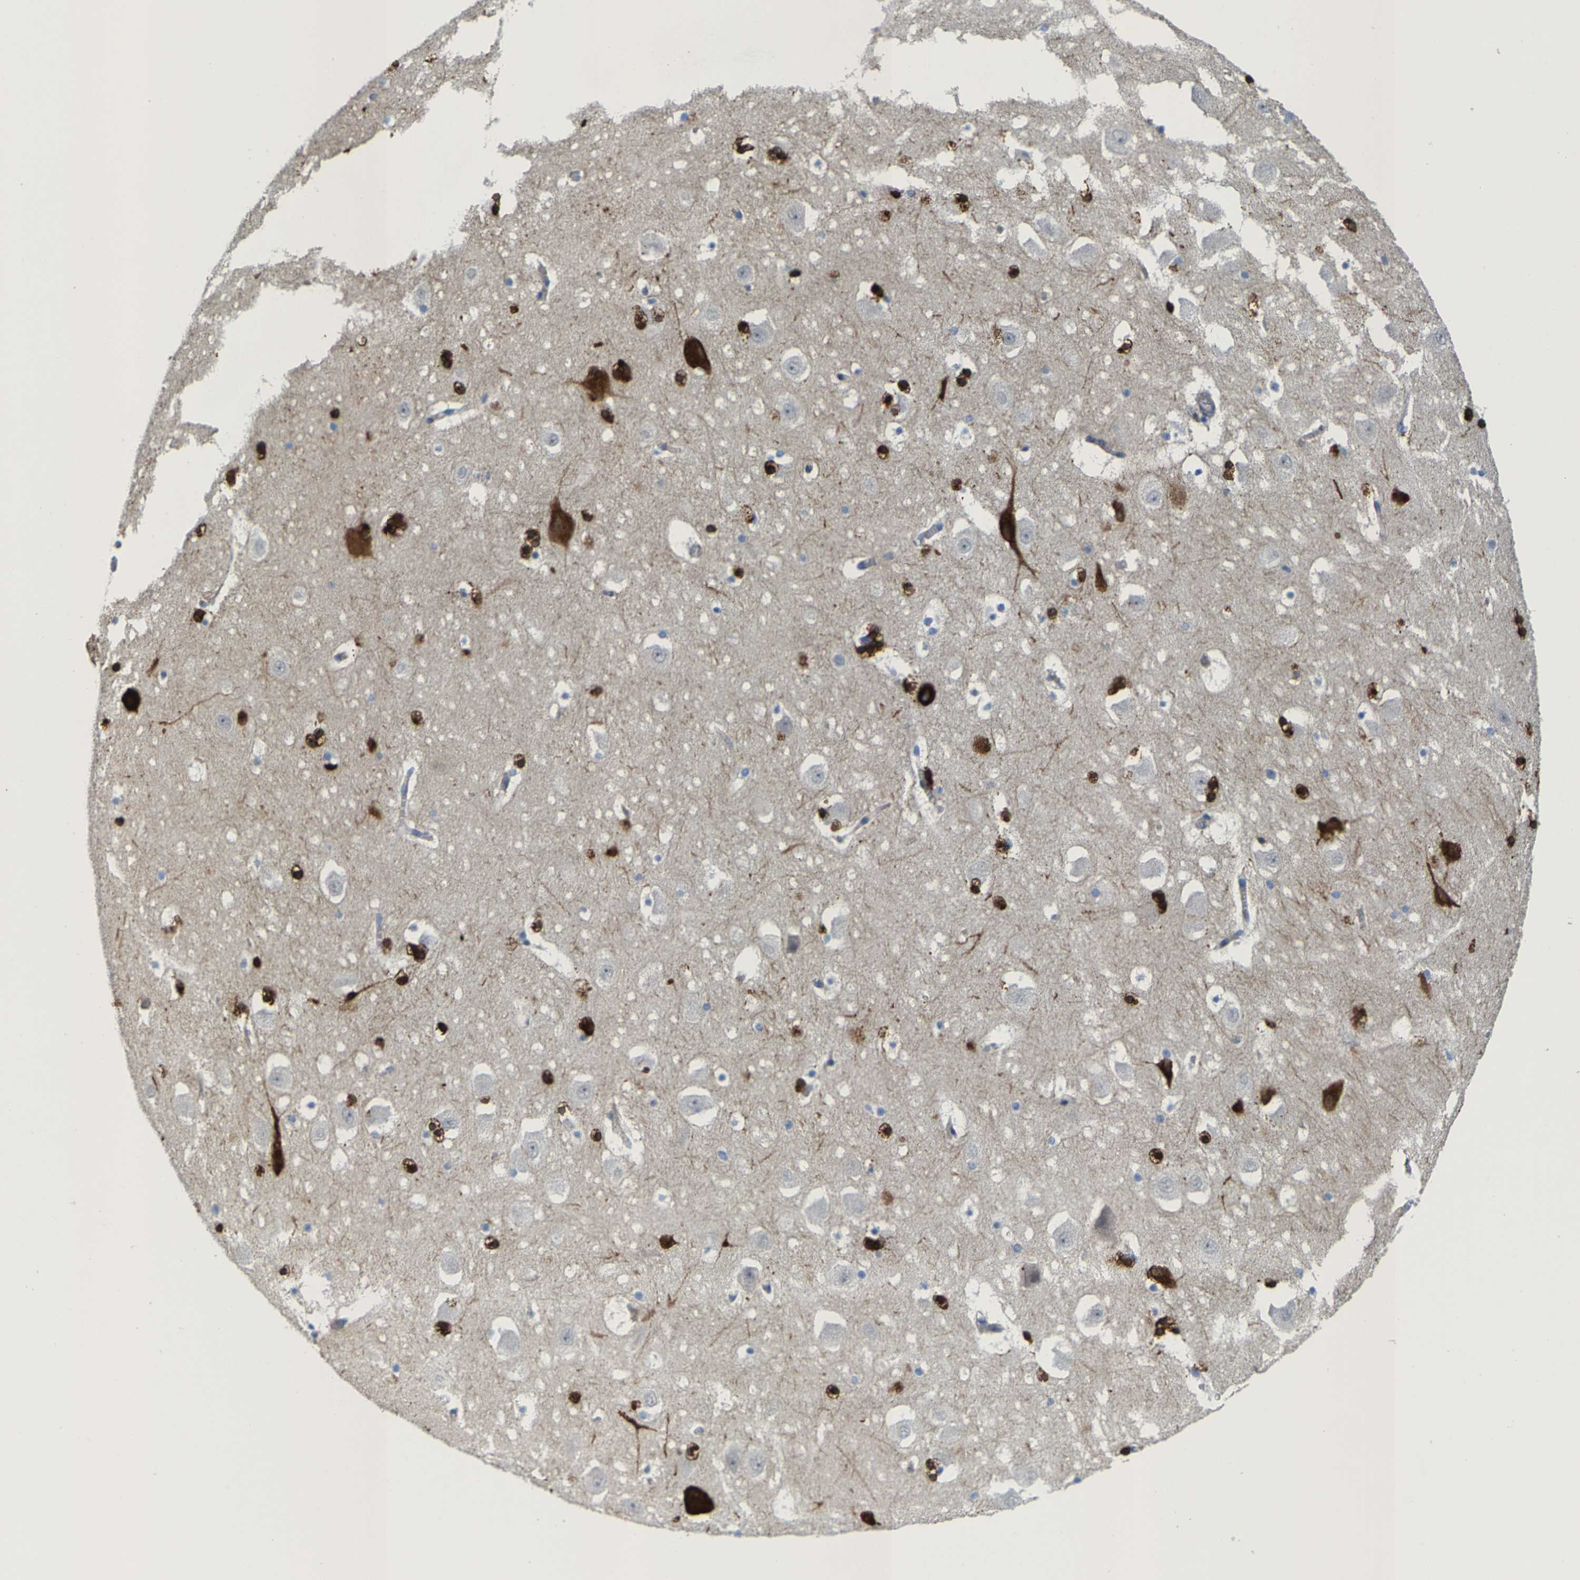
{"staining": {"intensity": "strong", "quantity": "<25%", "location": "cytoplasmic/membranous"}, "tissue": "hippocampus", "cell_type": "Glial cells", "image_type": "normal", "snomed": [{"axis": "morphology", "description": "Normal tissue, NOS"}, {"axis": "topography", "description": "Hippocampus"}], "caption": "Immunohistochemistry of unremarkable human hippocampus shows medium levels of strong cytoplasmic/membranous staining in approximately <25% of glial cells.", "gene": "DSCAM", "patient": {"sex": "male", "age": 45}}